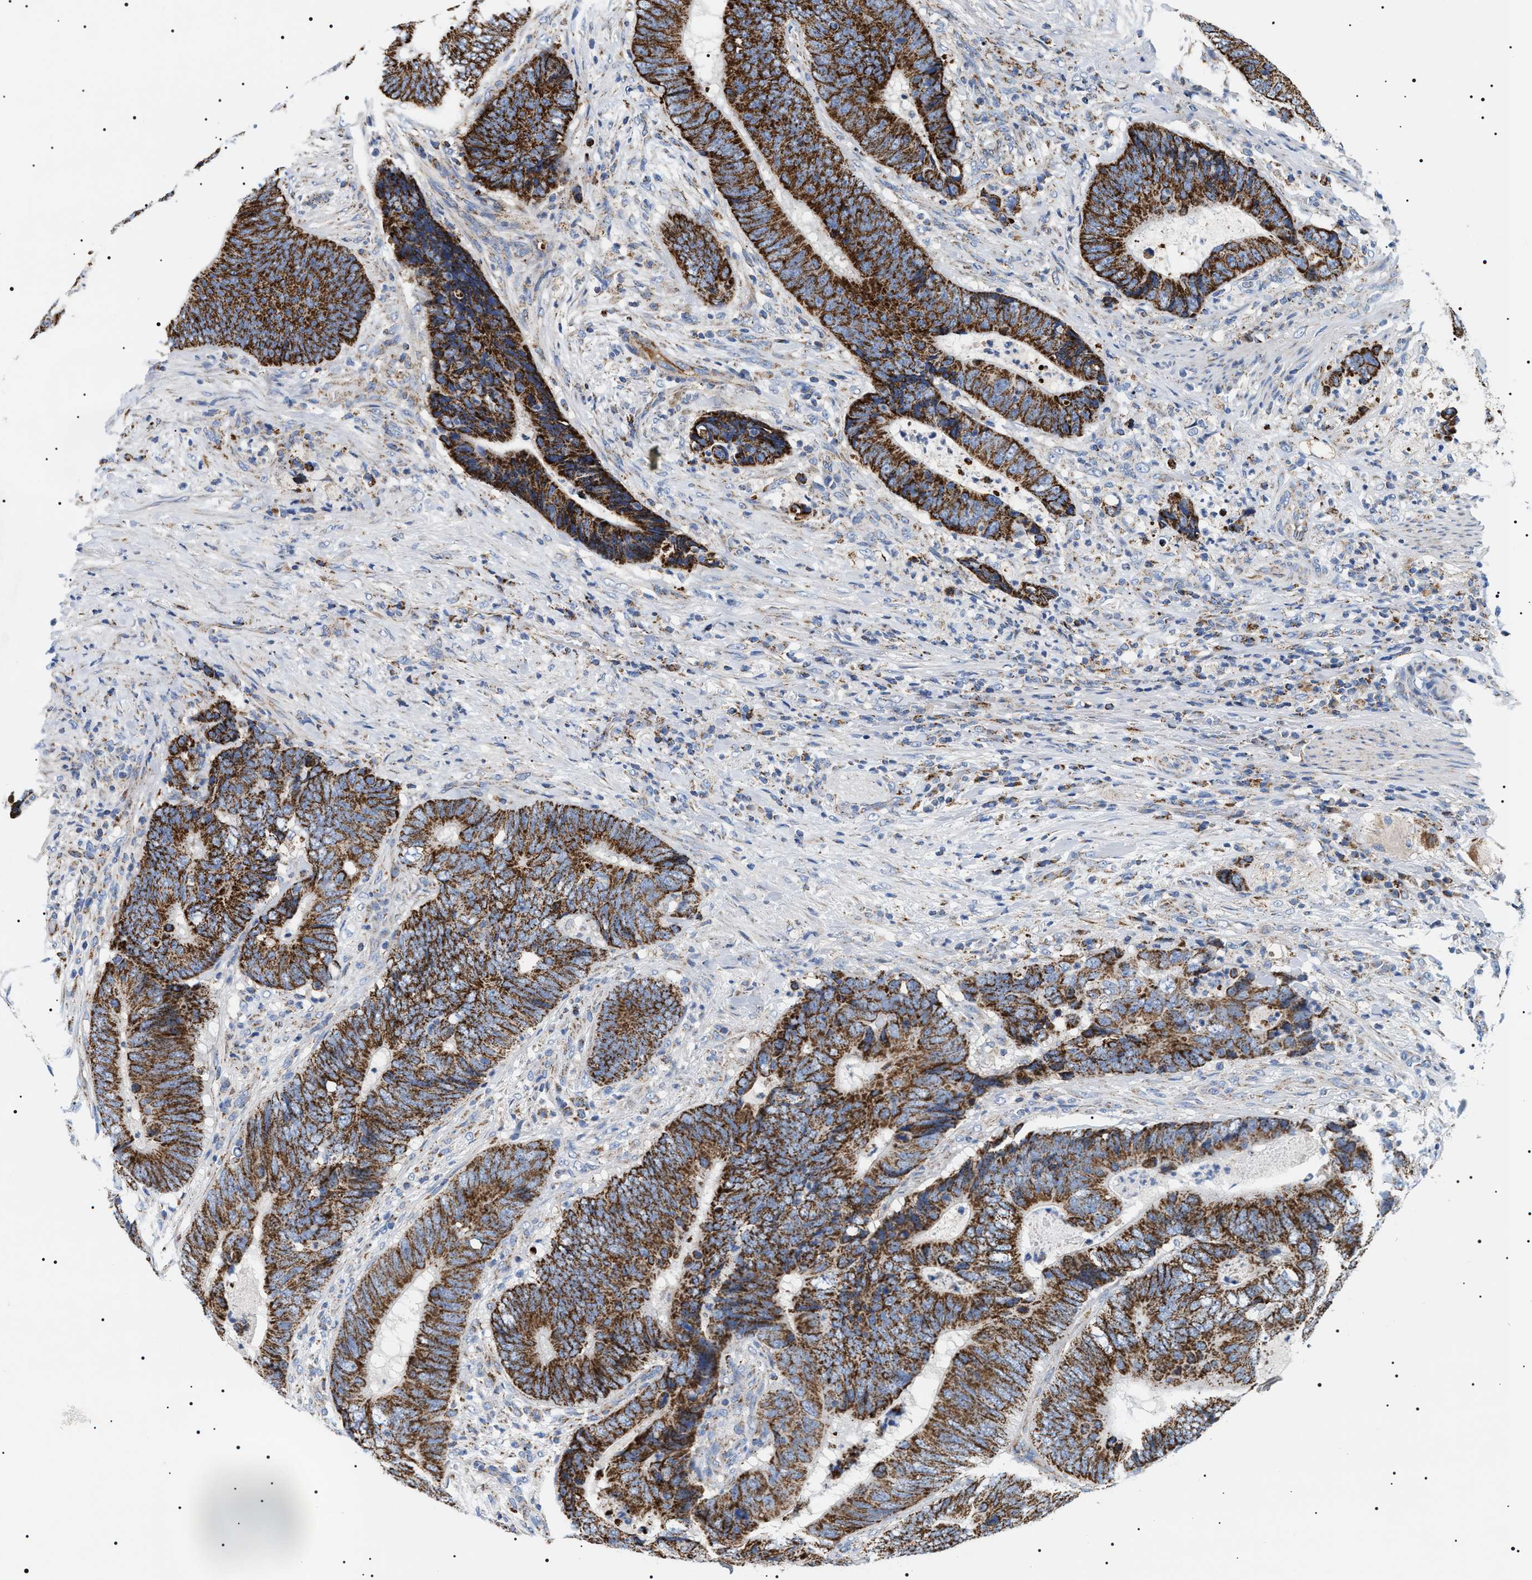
{"staining": {"intensity": "strong", "quantity": ">75%", "location": "cytoplasmic/membranous"}, "tissue": "colorectal cancer", "cell_type": "Tumor cells", "image_type": "cancer", "snomed": [{"axis": "morphology", "description": "Adenocarcinoma, NOS"}, {"axis": "topography", "description": "Colon"}], "caption": "Immunohistochemical staining of human adenocarcinoma (colorectal) displays strong cytoplasmic/membranous protein staining in approximately >75% of tumor cells.", "gene": "OXSM", "patient": {"sex": "male", "age": 56}}